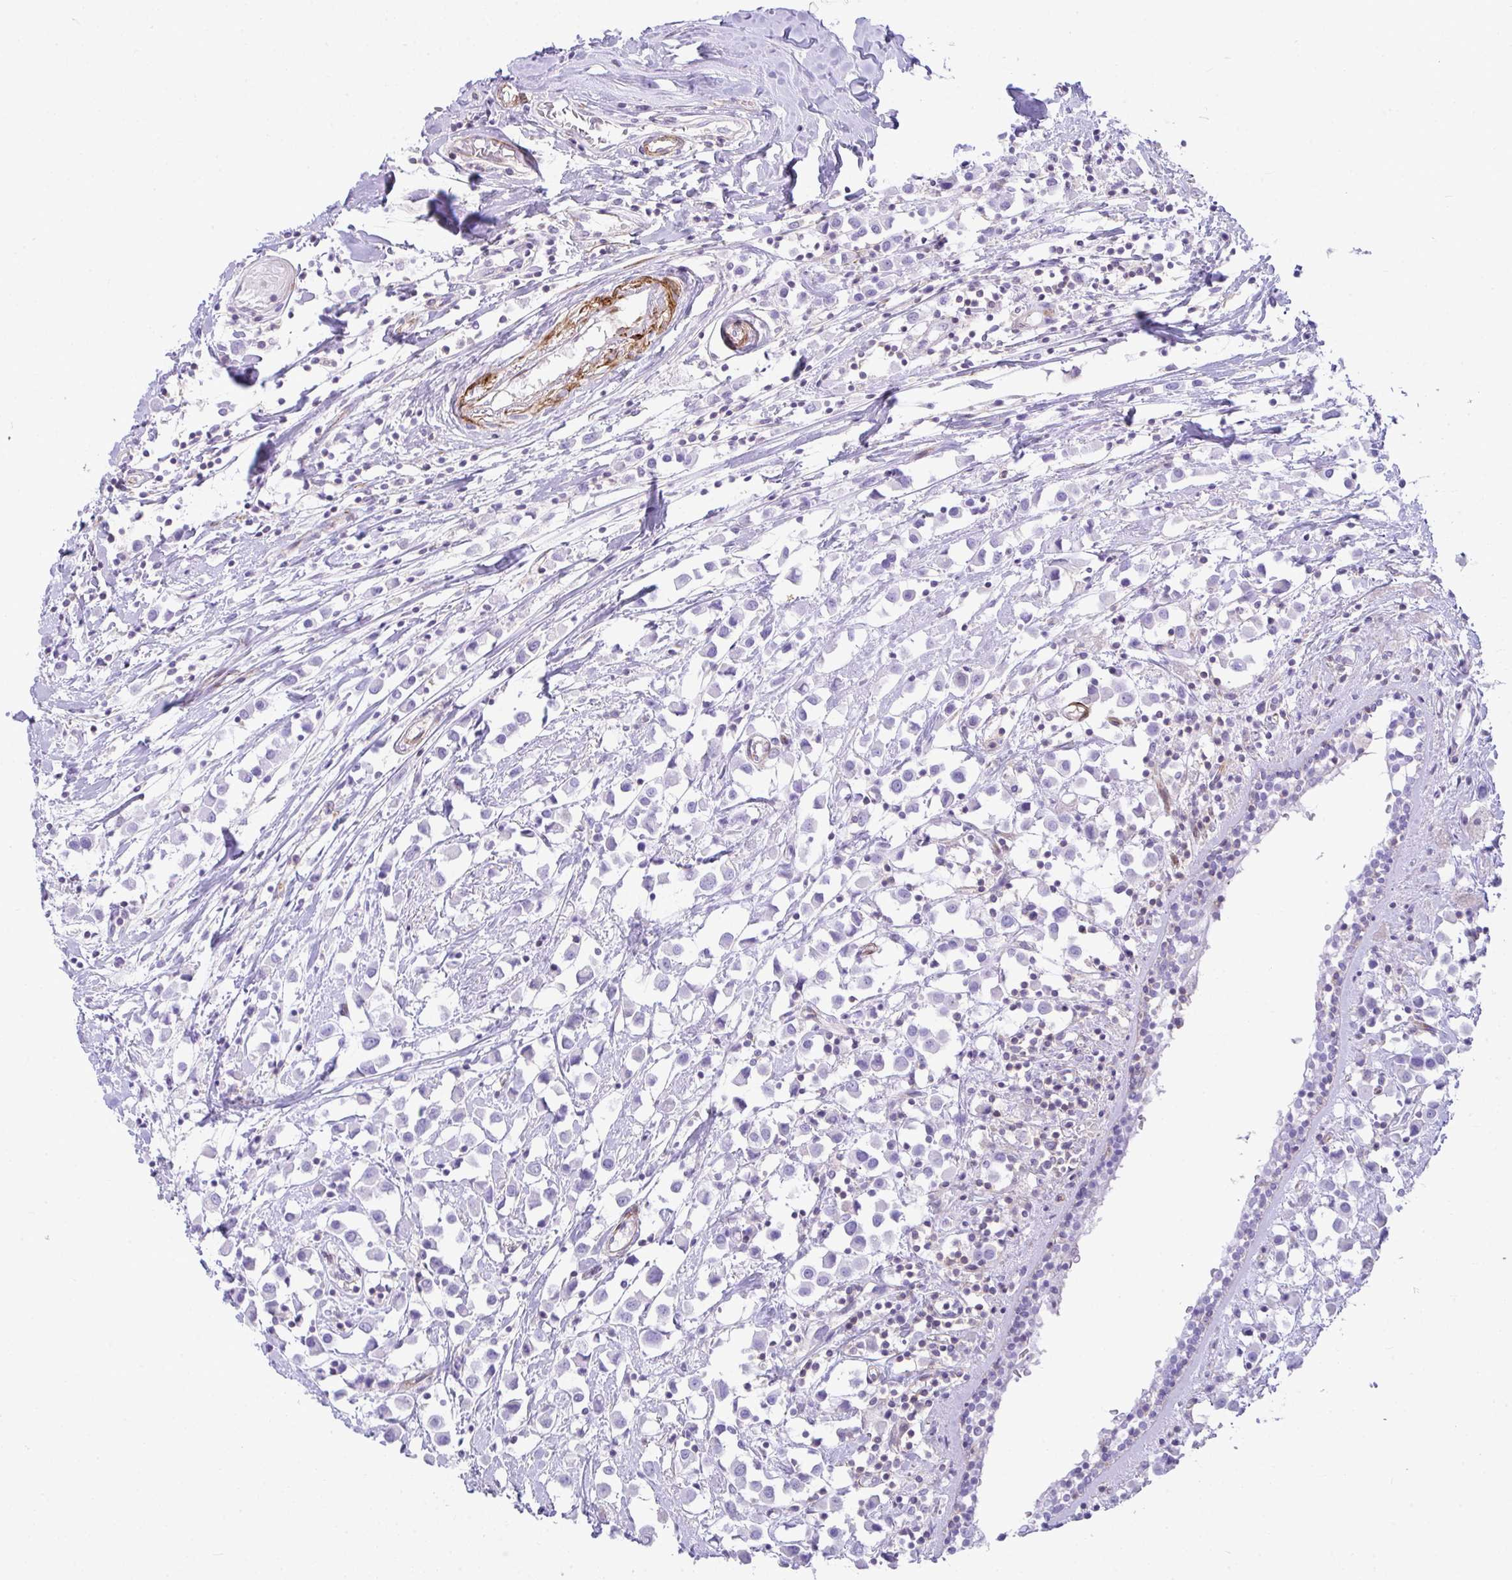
{"staining": {"intensity": "negative", "quantity": "none", "location": "none"}, "tissue": "breast cancer", "cell_type": "Tumor cells", "image_type": "cancer", "snomed": [{"axis": "morphology", "description": "Duct carcinoma"}, {"axis": "topography", "description": "Breast"}], "caption": "High magnification brightfield microscopy of breast cancer stained with DAB (brown) and counterstained with hematoxylin (blue): tumor cells show no significant positivity.", "gene": "CDRT15", "patient": {"sex": "female", "age": 61}}